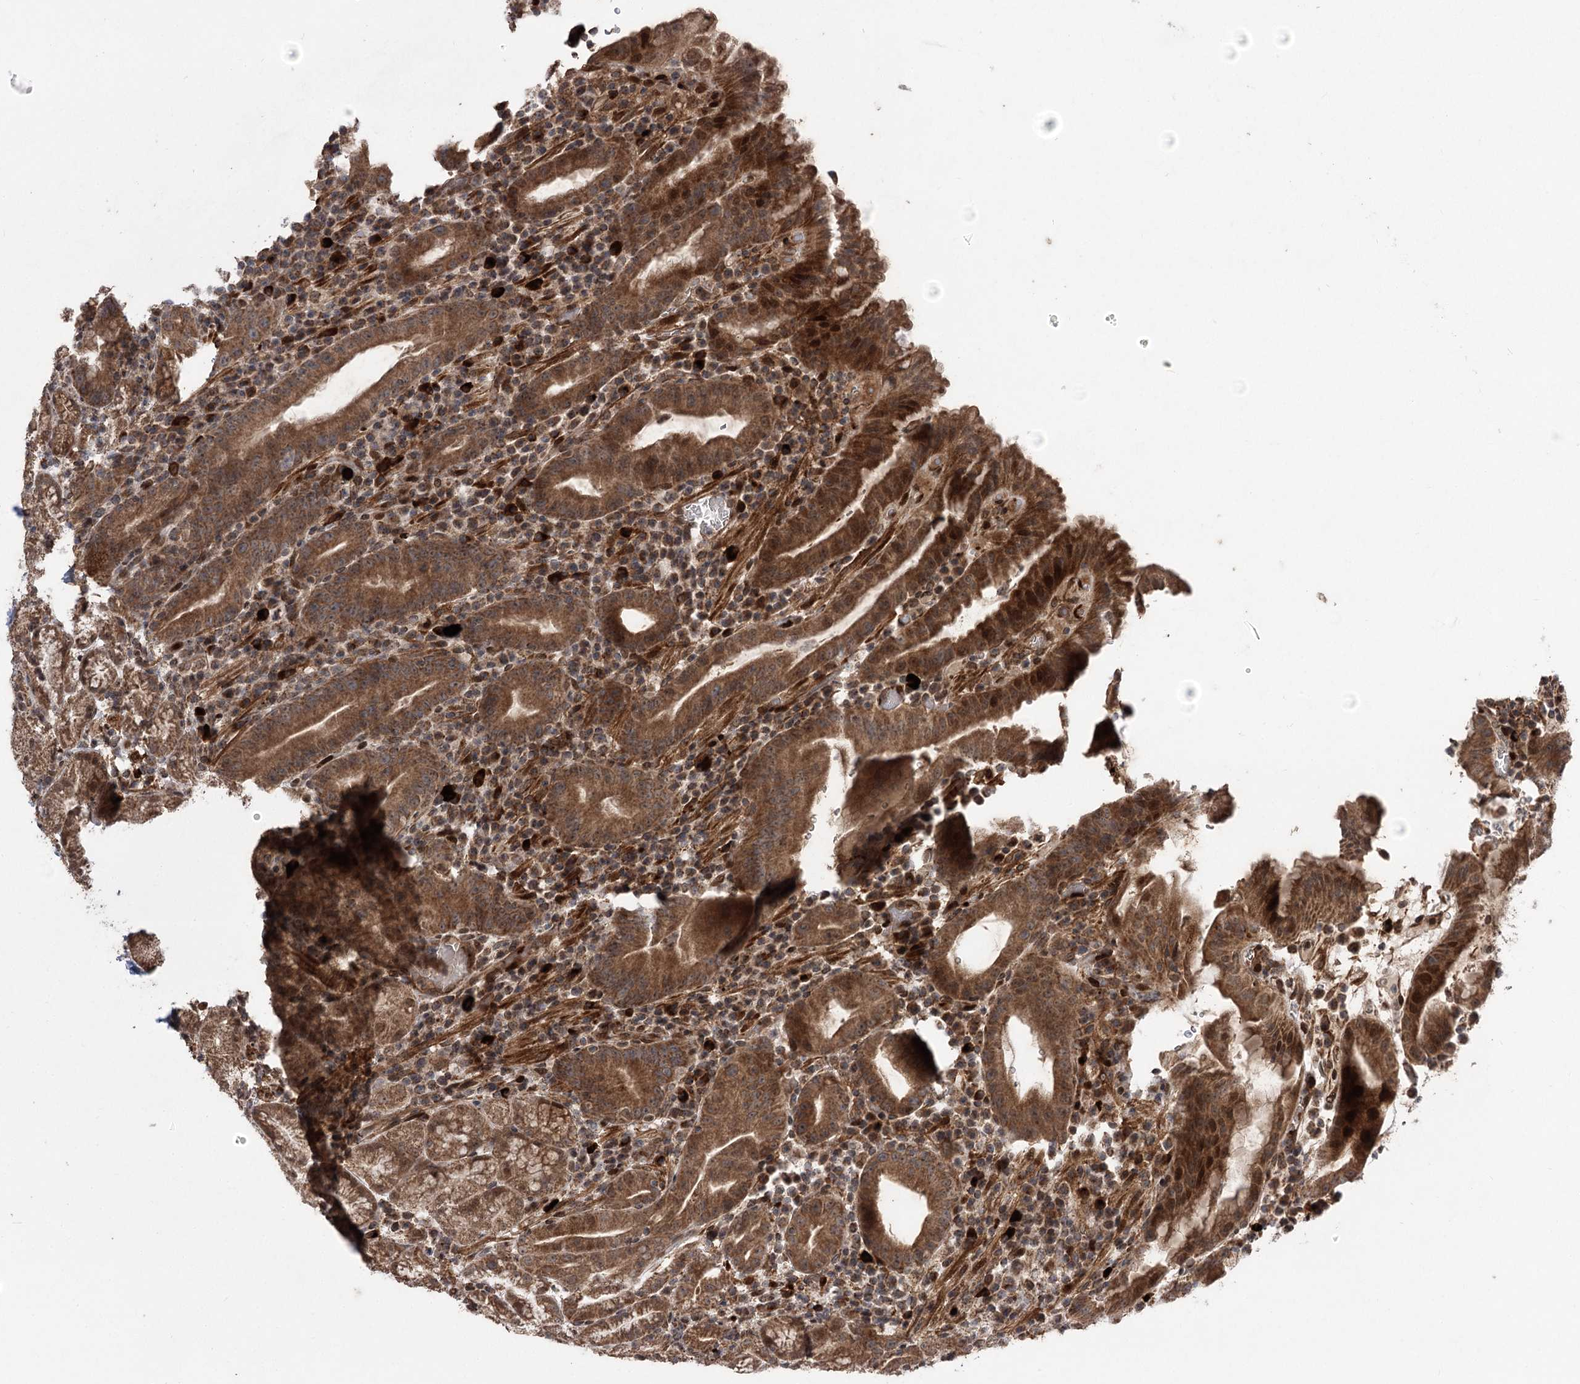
{"staining": {"intensity": "strong", "quantity": "25%-75%", "location": "cytoplasmic/membranous,nuclear"}, "tissue": "stomach", "cell_type": "Glandular cells", "image_type": "normal", "snomed": [{"axis": "morphology", "description": "Normal tissue, NOS"}, {"axis": "morphology", "description": "Inflammation, NOS"}, {"axis": "topography", "description": "Stomach"}], "caption": "IHC of normal human stomach exhibits high levels of strong cytoplasmic/membranous,nuclear staining in about 25%-75% of glandular cells.", "gene": "TENM2", "patient": {"sex": "male", "age": 79}}